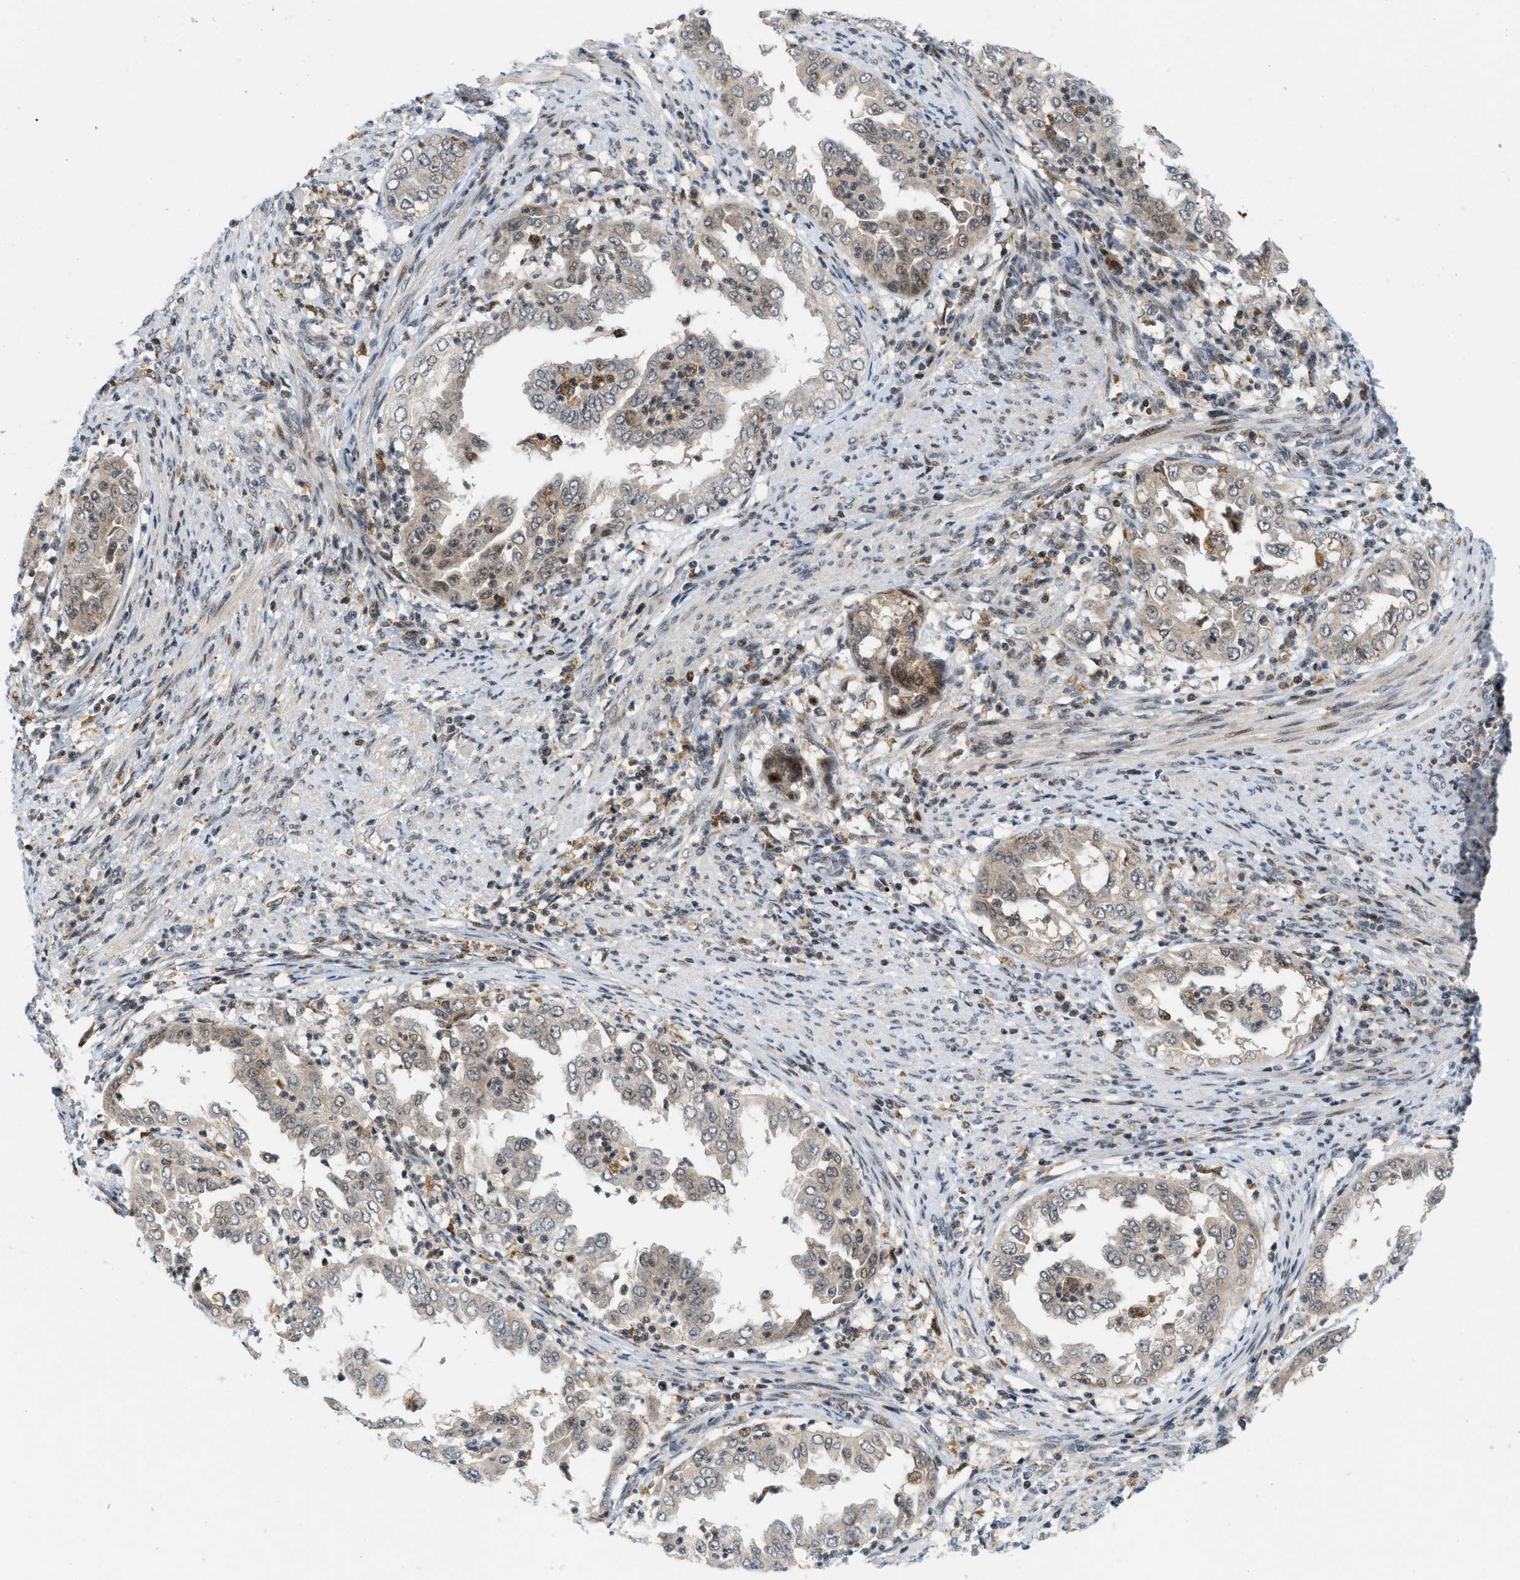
{"staining": {"intensity": "weak", "quantity": "25%-75%", "location": "cytoplasmic/membranous,nuclear"}, "tissue": "endometrial cancer", "cell_type": "Tumor cells", "image_type": "cancer", "snomed": [{"axis": "morphology", "description": "Adenocarcinoma, NOS"}, {"axis": "topography", "description": "Endometrium"}], "caption": "Immunohistochemical staining of human endometrial adenocarcinoma exhibits weak cytoplasmic/membranous and nuclear protein expression in about 25%-75% of tumor cells.", "gene": "ING1", "patient": {"sex": "female", "age": 85}}